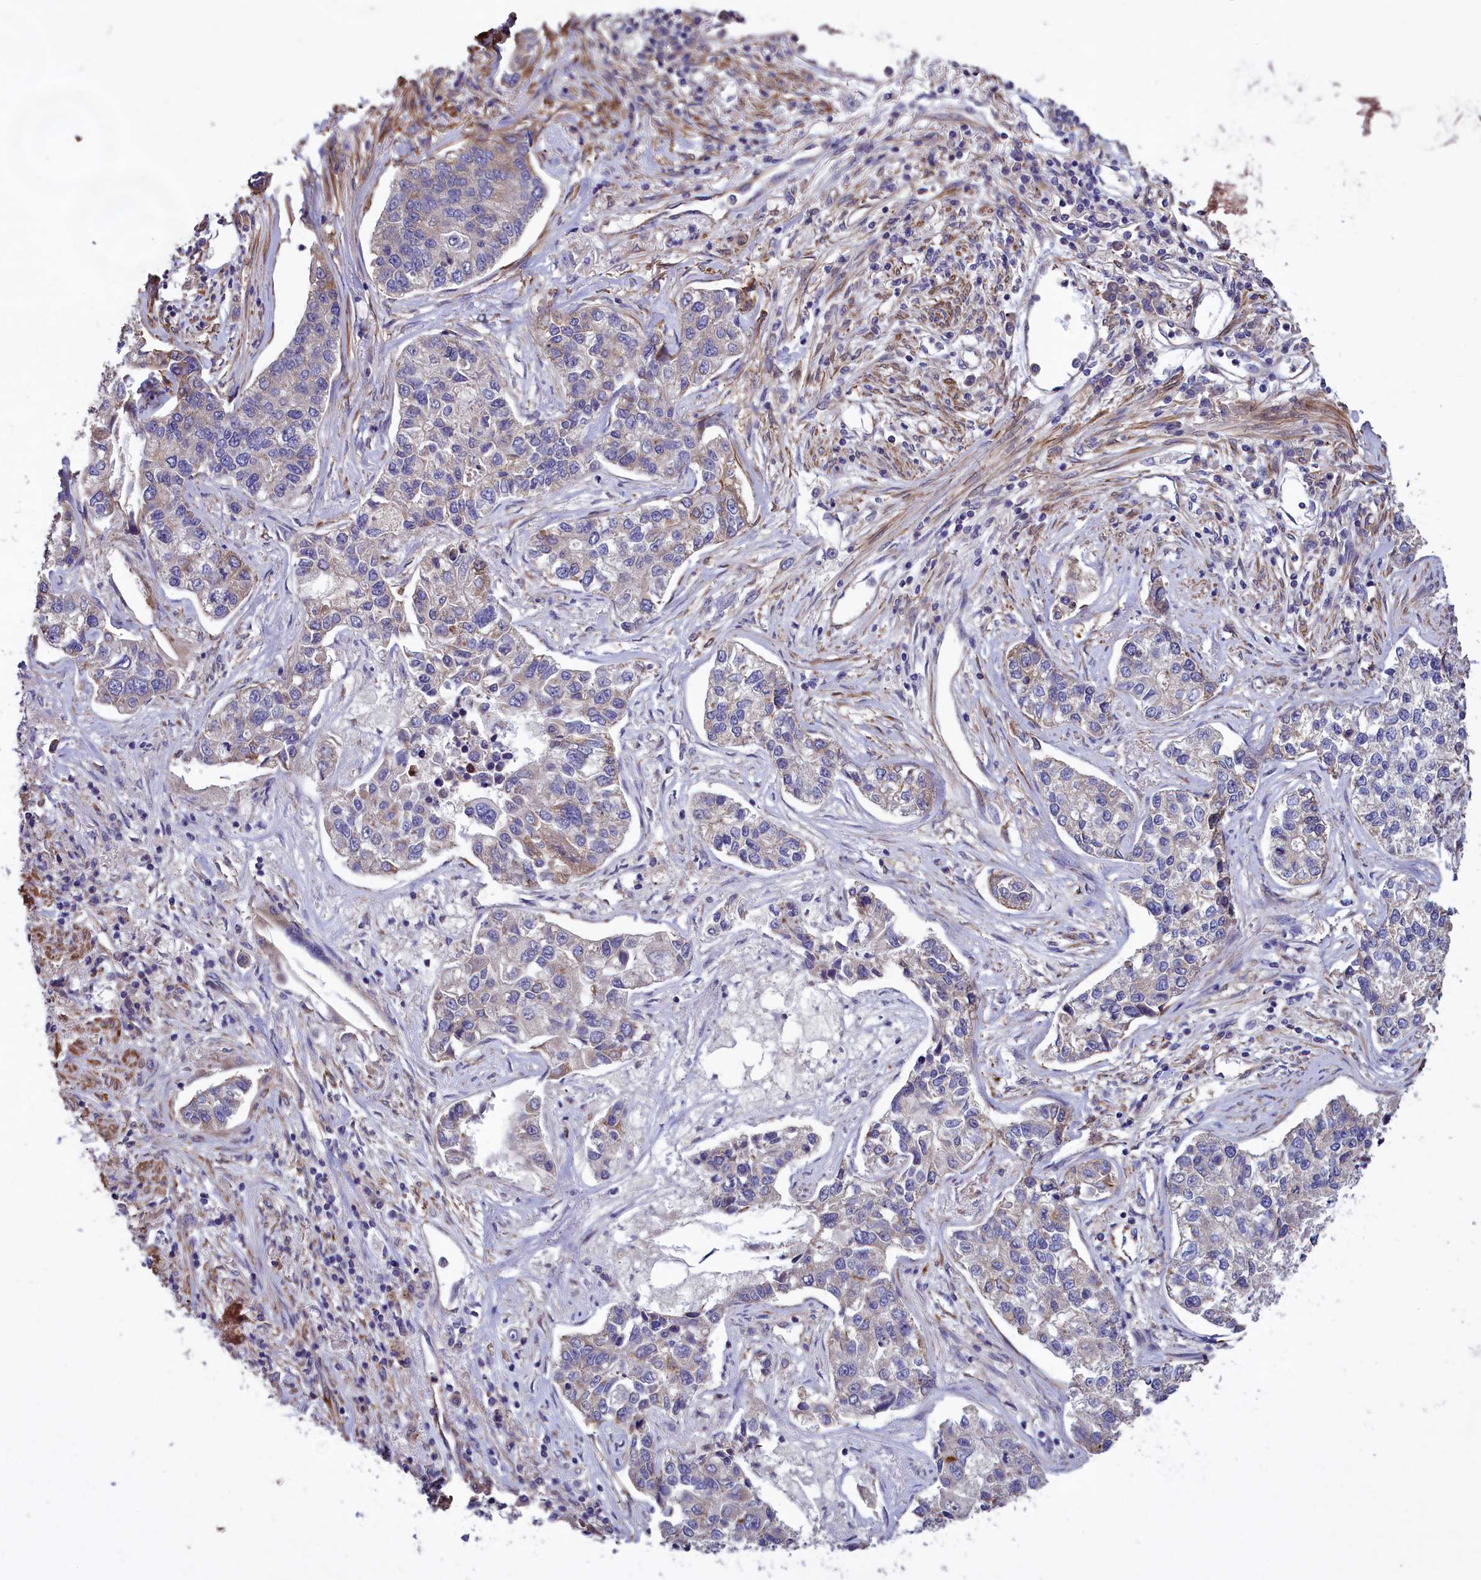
{"staining": {"intensity": "negative", "quantity": "none", "location": "none"}, "tissue": "lung cancer", "cell_type": "Tumor cells", "image_type": "cancer", "snomed": [{"axis": "morphology", "description": "Adenocarcinoma, NOS"}, {"axis": "topography", "description": "Lung"}], "caption": "Immunohistochemical staining of lung cancer demonstrates no significant positivity in tumor cells. Brightfield microscopy of immunohistochemistry stained with DAB (3,3'-diaminobenzidine) (brown) and hematoxylin (blue), captured at high magnification.", "gene": "AMDHD2", "patient": {"sex": "male", "age": 49}}